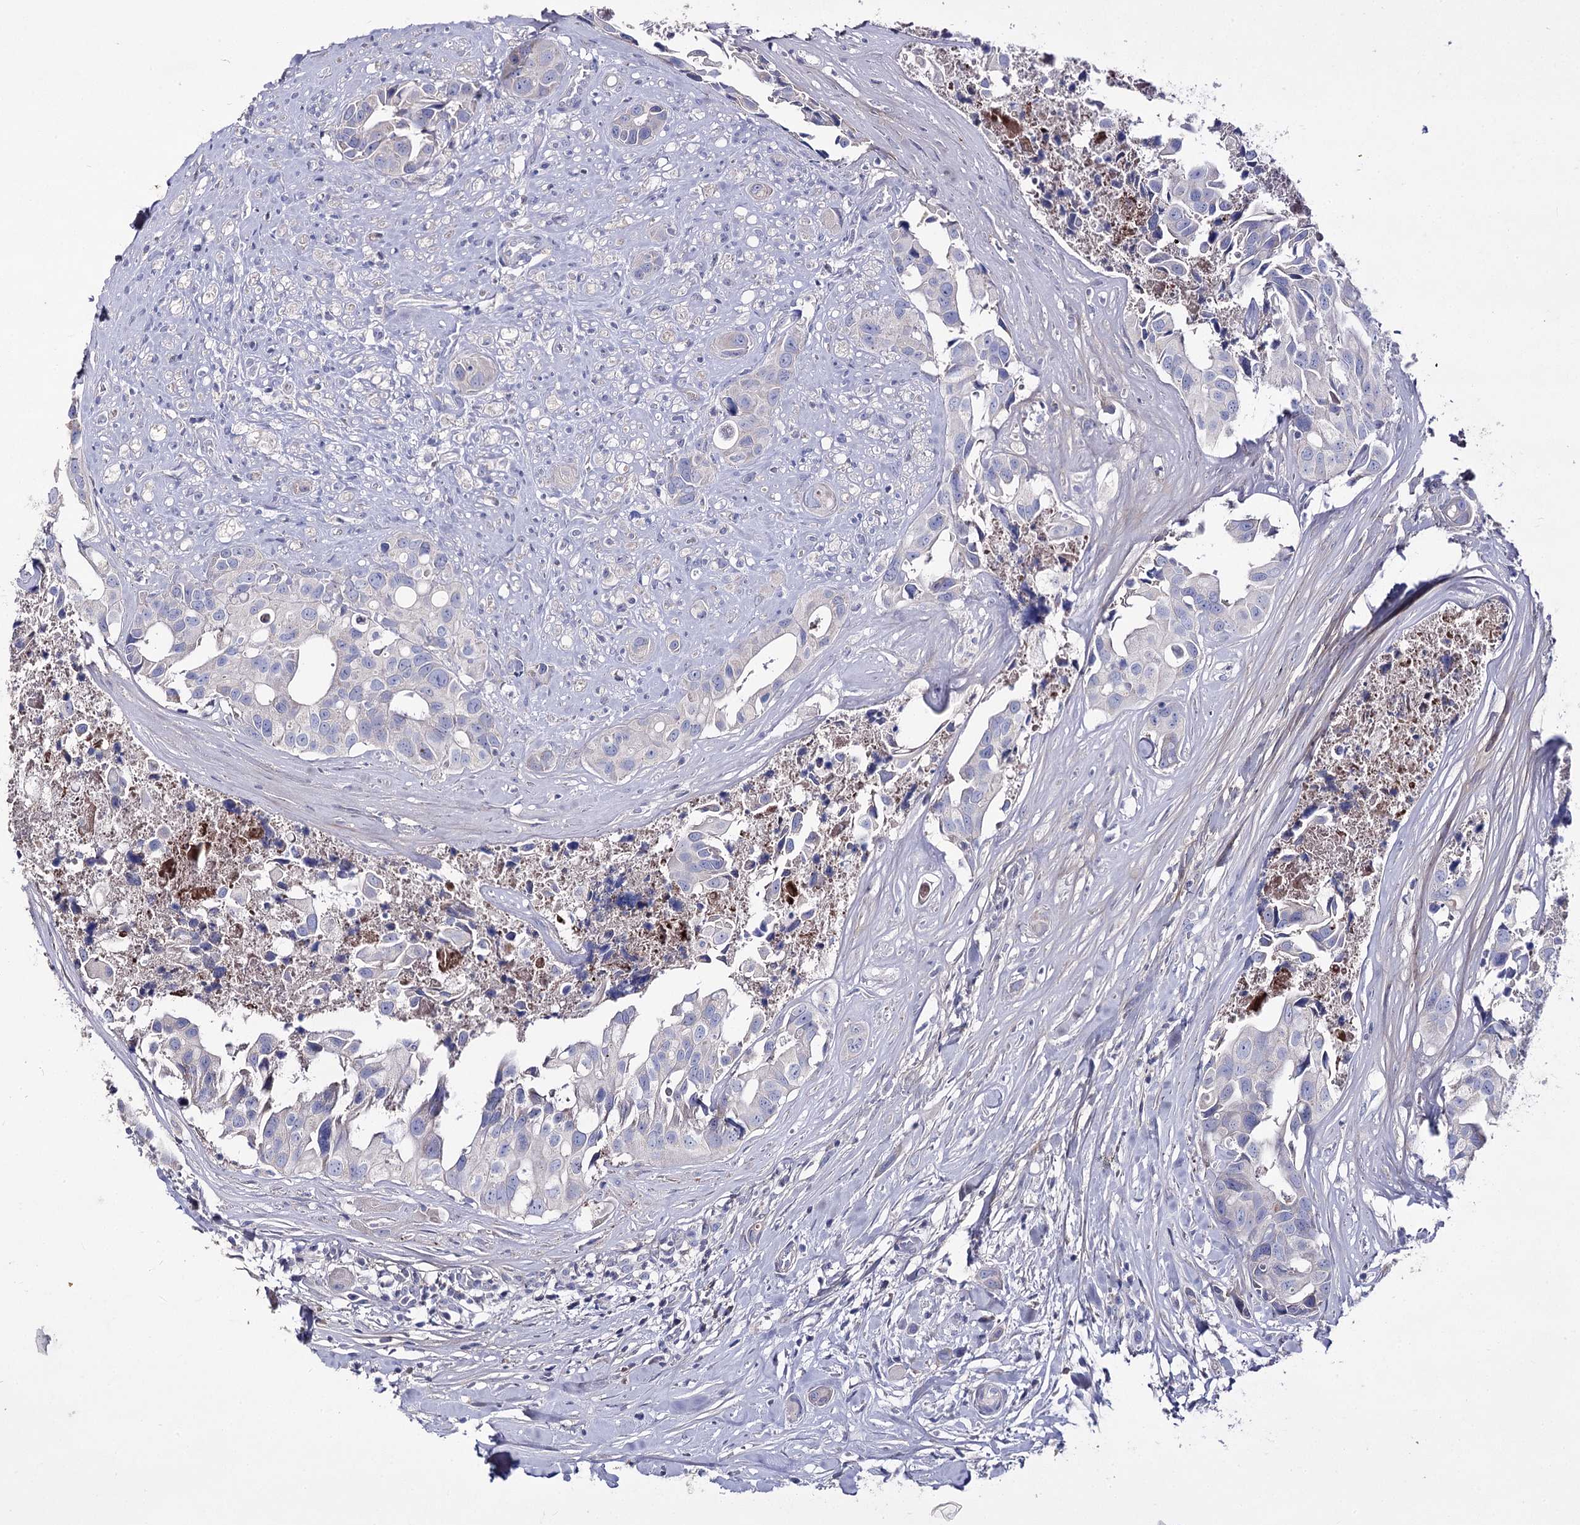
{"staining": {"intensity": "negative", "quantity": "none", "location": "none"}, "tissue": "head and neck cancer", "cell_type": "Tumor cells", "image_type": "cancer", "snomed": [{"axis": "morphology", "description": "Adenocarcinoma, NOS"}, {"axis": "morphology", "description": "Adenocarcinoma, metastatic, NOS"}, {"axis": "topography", "description": "Head-Neck"}], "caption": "Tumor cells are negative for protein expression in human head and neck cancer (metastatic adenocarcinoma). The staining is performed using DAB brown chromogen with nuclei counter-stained in using hematoxylin.", "gene": "NRAP", "patient": {"sex": "male", "age": 75}}